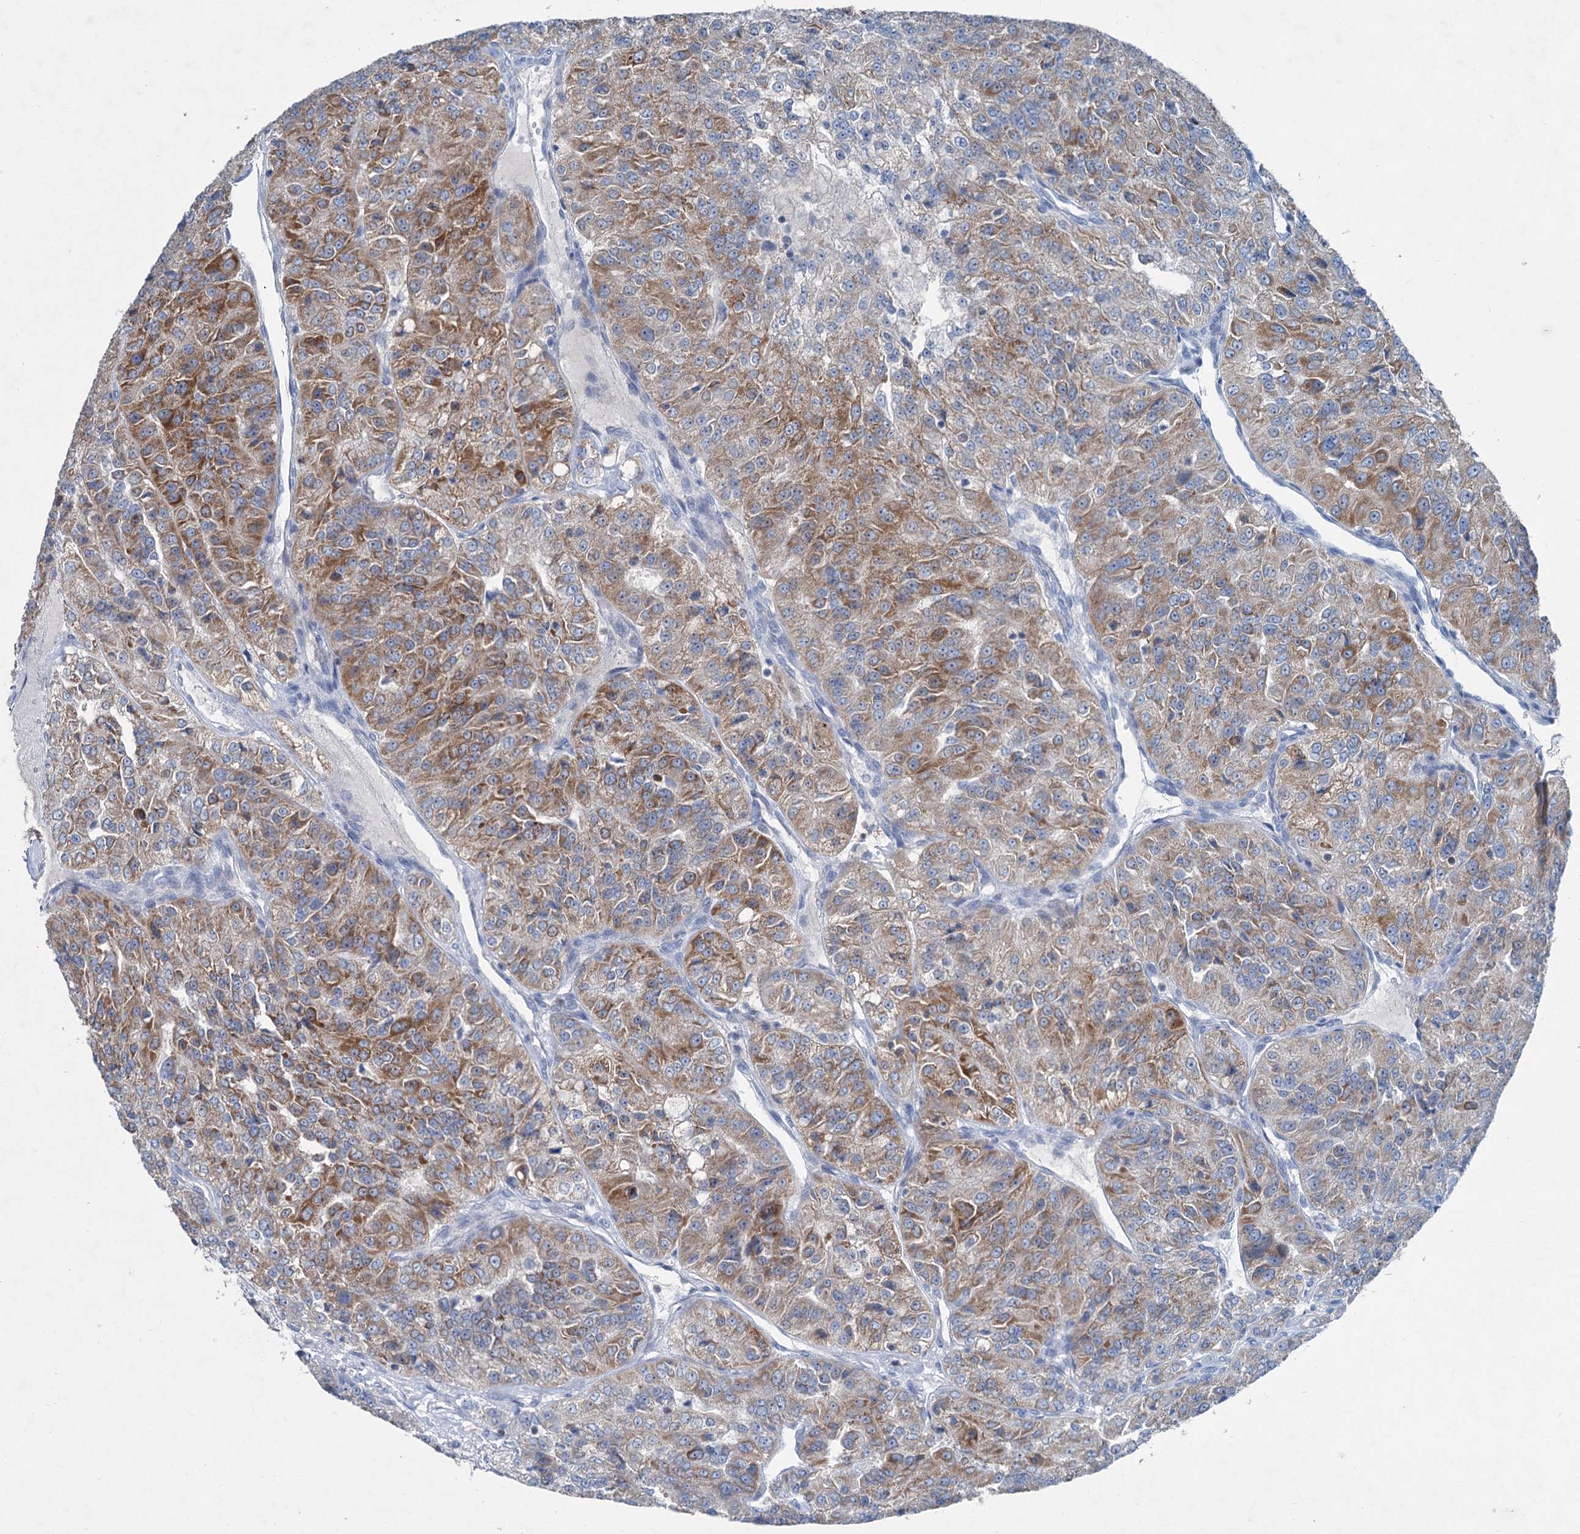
{"staining": {"intensity": "moderate", "quantity": ">75%", "location": "cytoplasmic/membranous"}, "tissue": "renal cancer", "cell_type": "Tumor cells", "image_type": "cancer", "snomed": [{"axis": "morphology", "description": "Adenocarcinoma, NOS"}, {"axis": "topography", "description": "Kidney"}], "caption": "There is medium levels of moderate cytoplasmic/membranous expression in tumor cells of renal adenocarcinoma, as demonstrated by immunohistochemical staining (brown color).", "gene": "ELP4", "patient": {"sex": "female", "age": 63}}